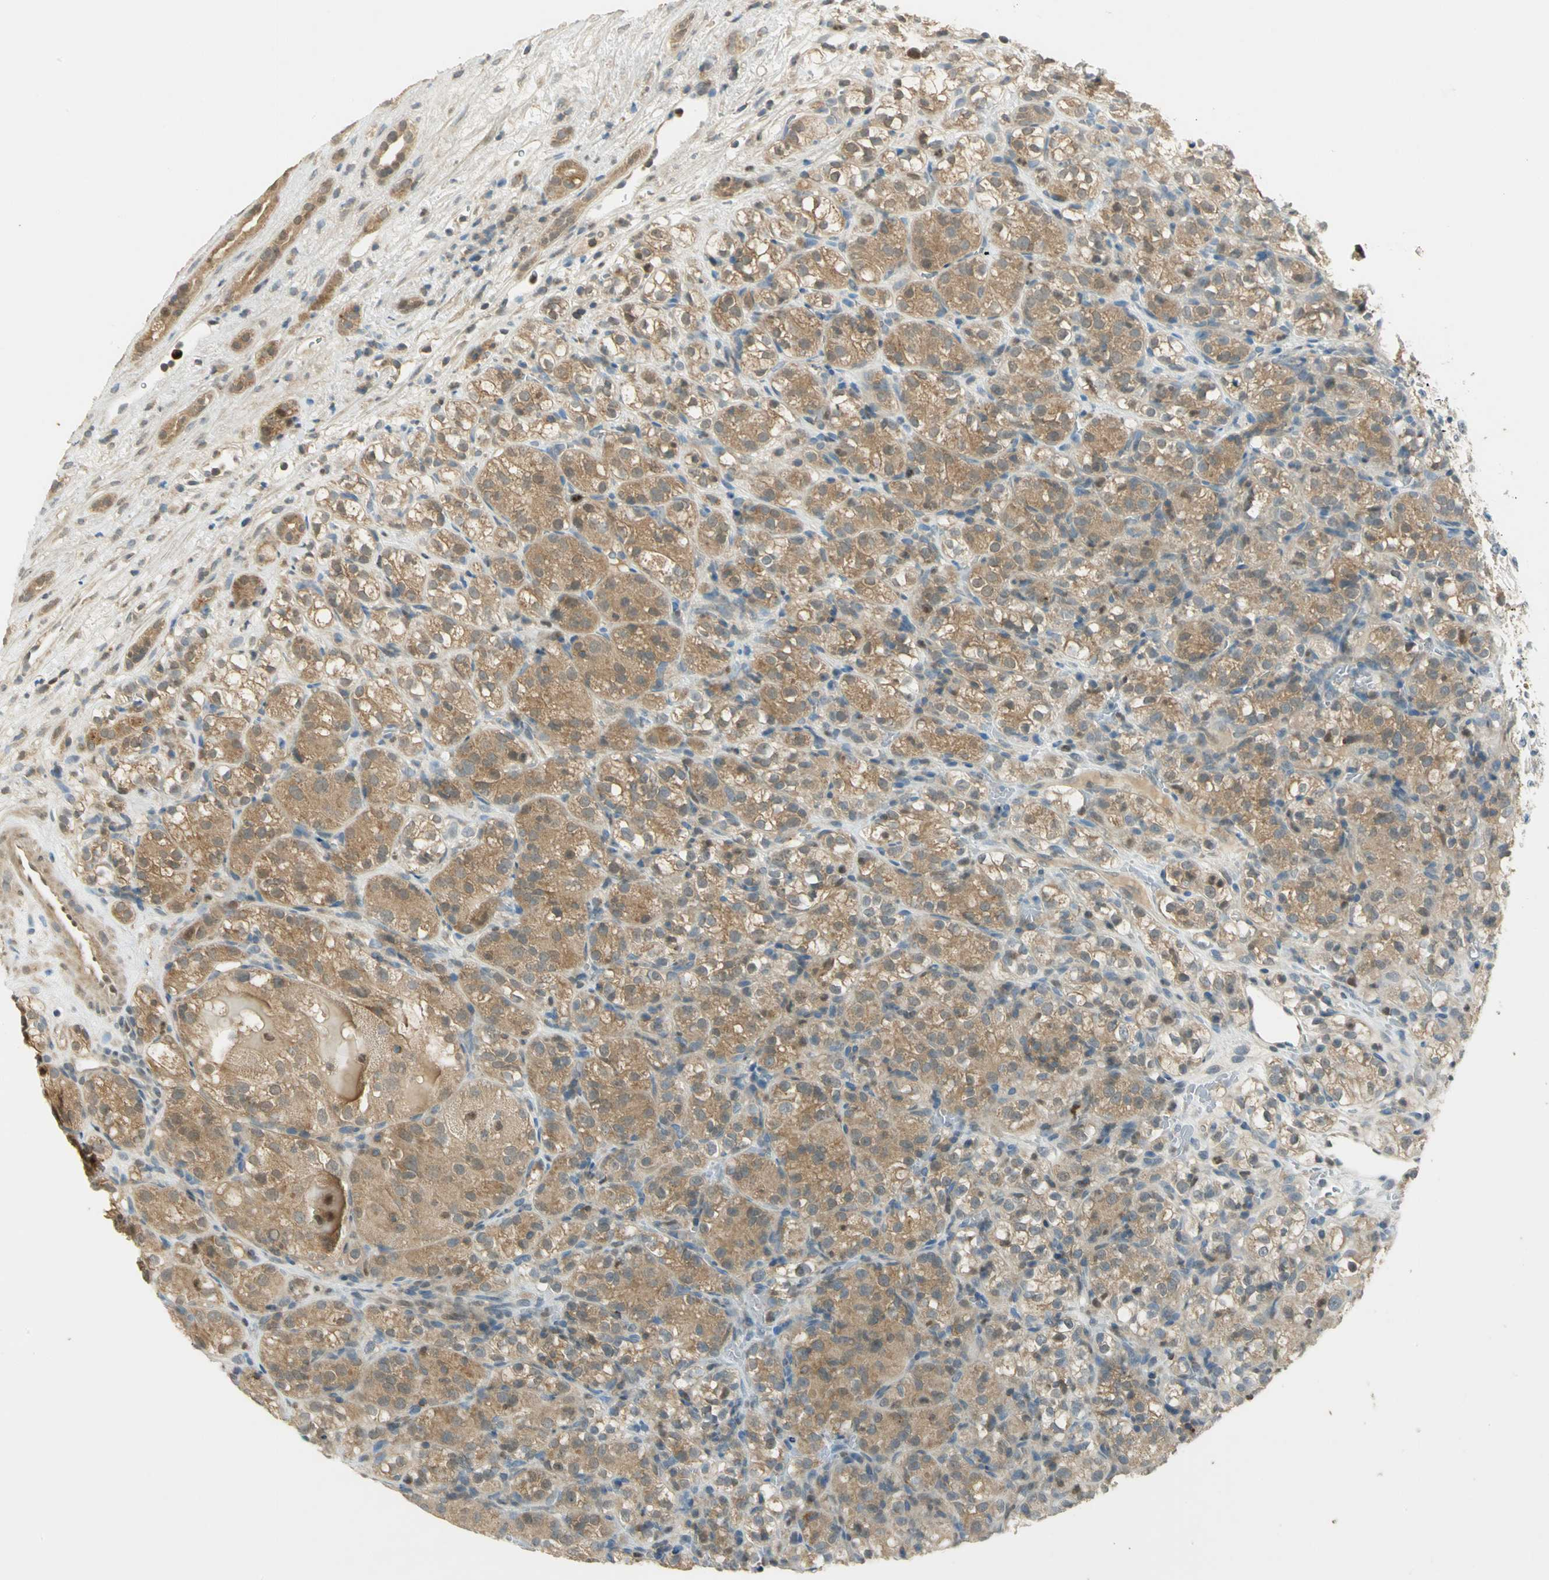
{"staining": {"intensity": "moderate", "quantity": ">75%", "location": "cytoplasmic/membranous"}, "tissue": "renal cancer", "cell_type": "Tumor cells", "image_type": "cancer", "snomed": [{"axis": "morphology", "description": "Normal tissue, NOS"}, {"axis": "morphology", "description": "Adenocarcinoma, NOS"}, {"axis": "topography", "description": "Kidney"}], "caption": "Approximately >75% of tumor cells in human renal cancer (adenocarcinoma) show moderate cytoplasmic/membranous protein positivity as visualized by brown immunohistochemical staining.", "gene": "BIRC2", "patient": {"sex": "male", "age": 61}}